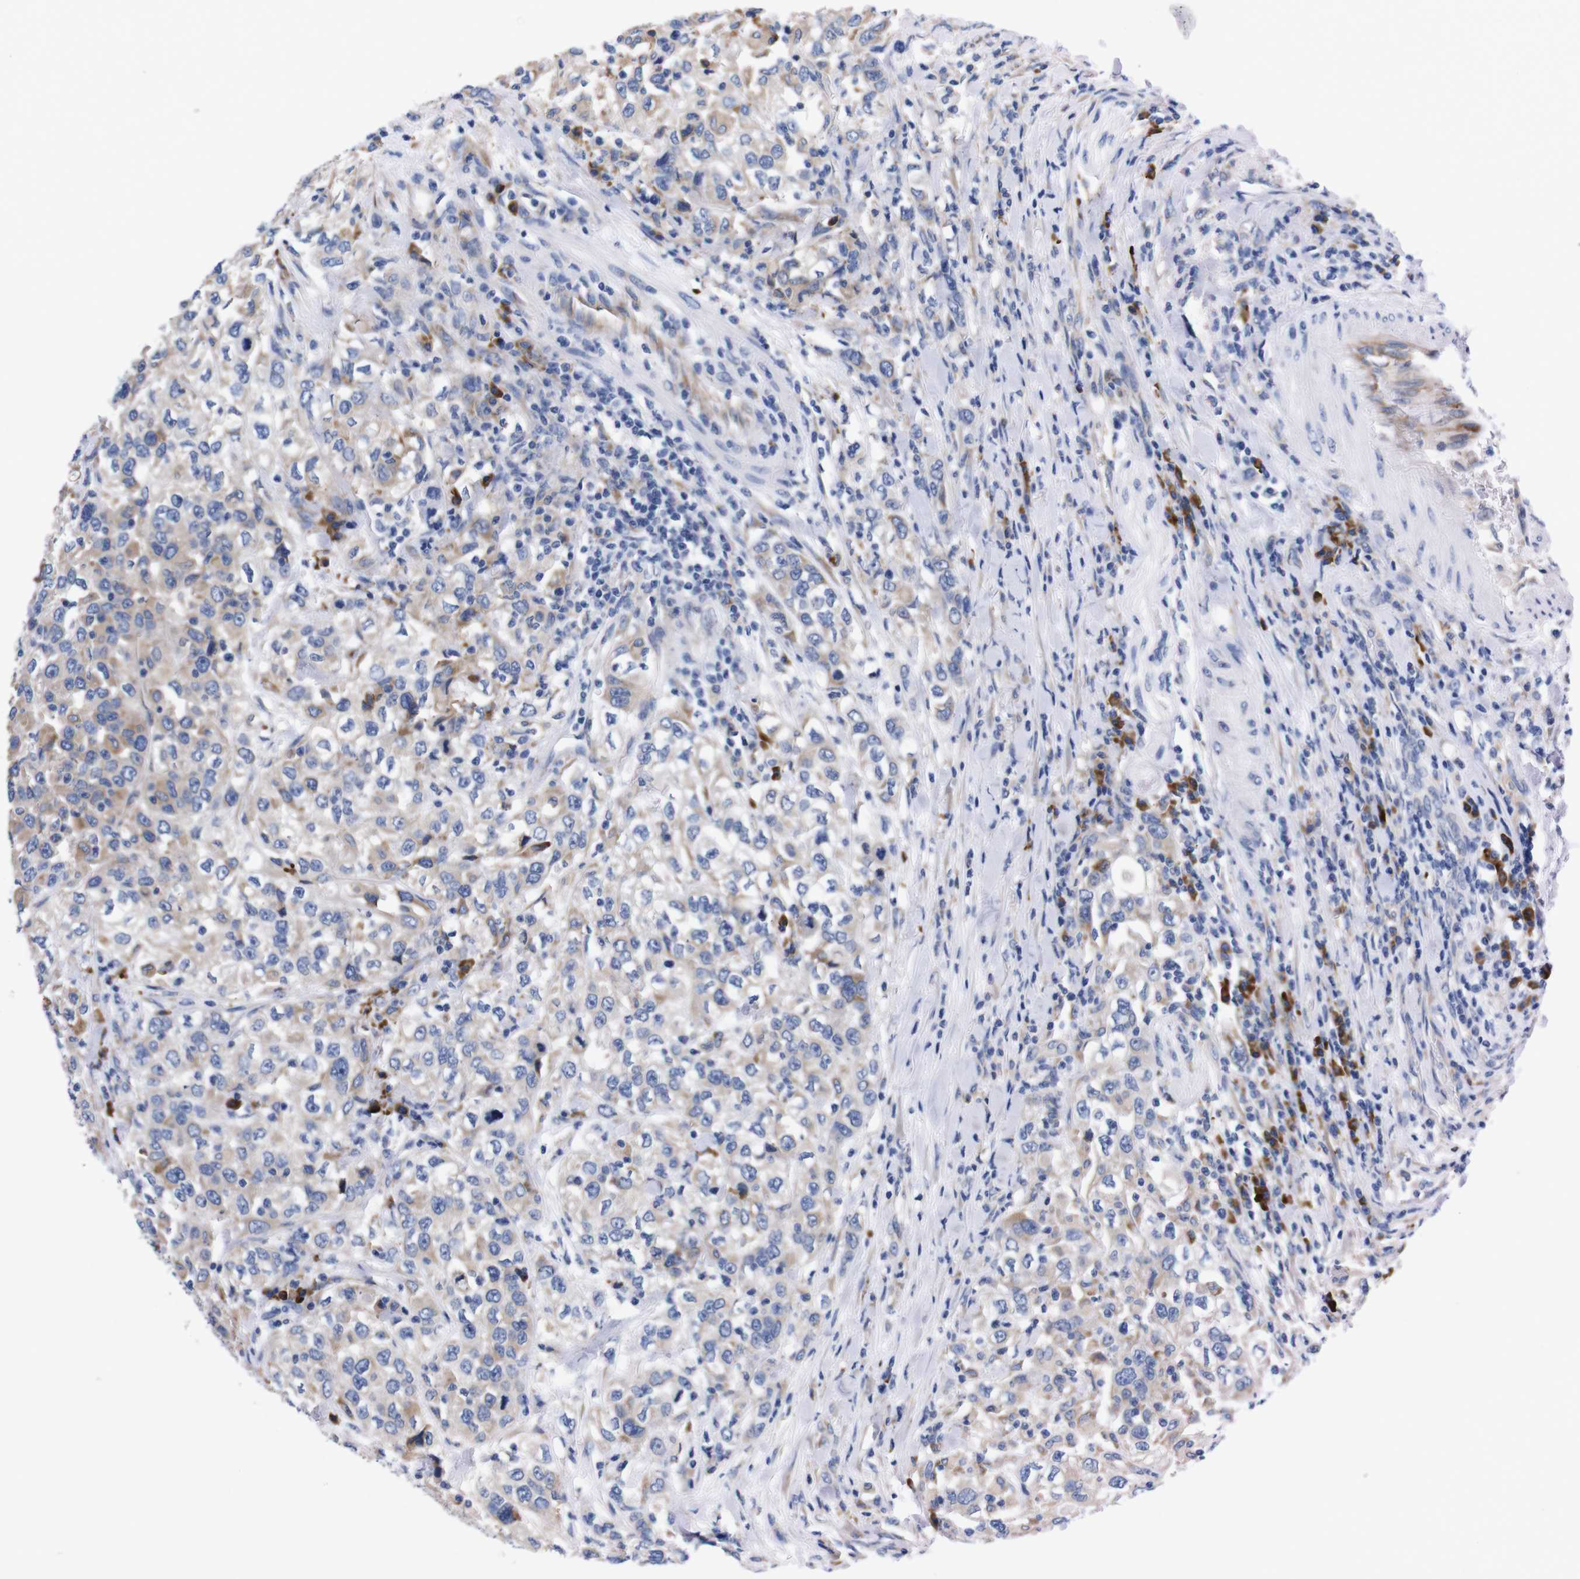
{"staining": {"intensity": "weak", "quantity": "<25%", "location": "cytoplasmic/membranous"}, "tissue": "urothelial cancer", "cell_type": "Tumor cells", "image_type": "cancer", "snomed": [{"axis": "morphology", "description": "Urothelial carcinoma, High grade"}, {"axis": "topography", "description": "Urinary bladder"}], "caption": "Urothelial cancer stained for a protein using IHC exhibits no staining tumor cells.", "gene": "NEBL", "patient": {"sex": "female", "age": 80}}